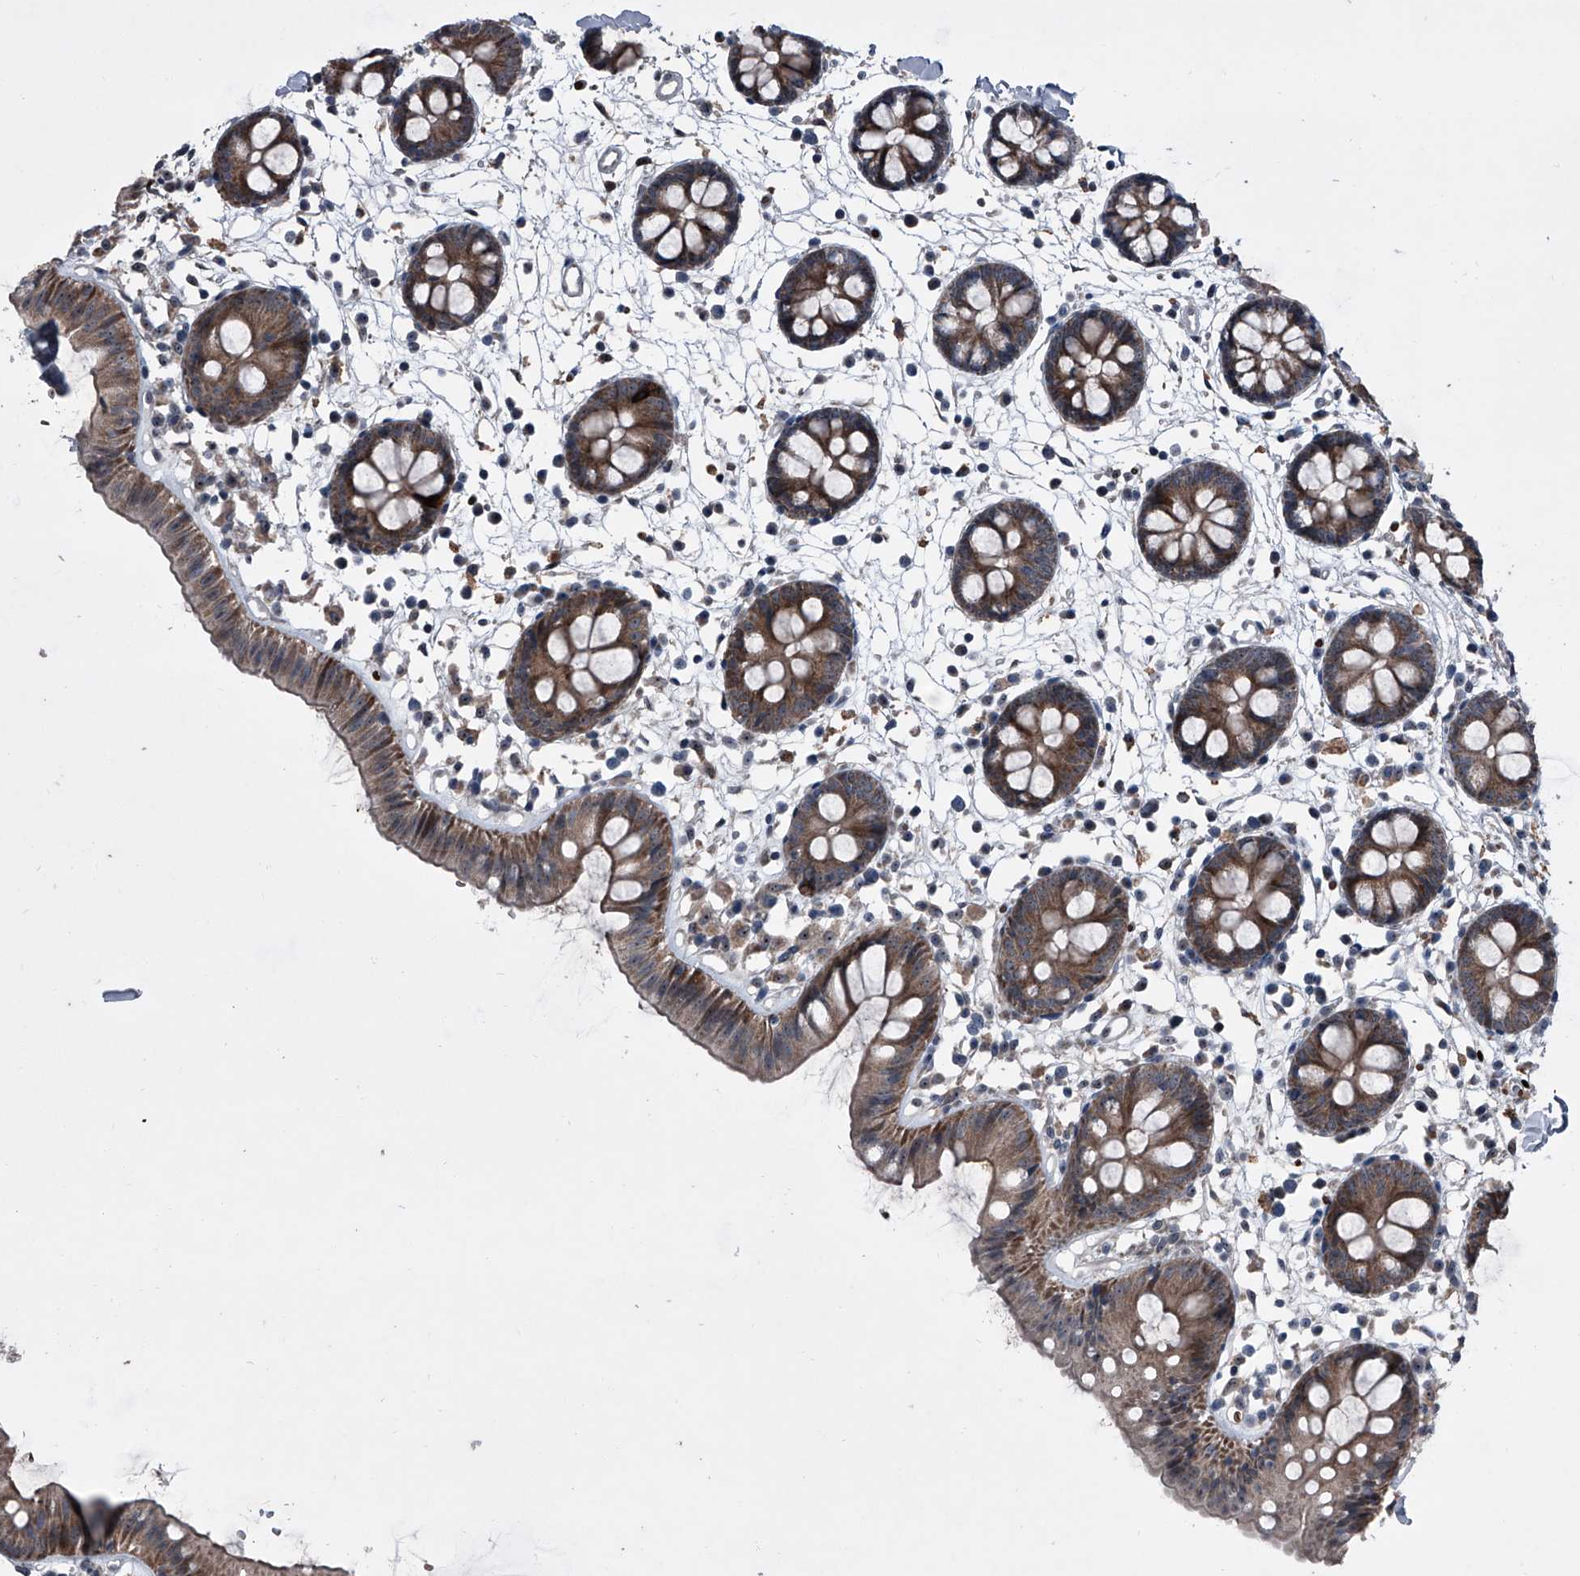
{"staining": {"intensity": "negative", "quantity": "none", "location": "none"}, "tissue": "colon", "cell_type": "Endothelial cells", "image_type": "normal", "snomed": [{"axis": "morphology", "description": "Normal tissue, NOS"}, {"axis": "topography", "description": "Colon"}], "caption": "Immunohistochemistry photomicrograph of normal colon: human colon stained with DAB exhibits no significant protein positivity in endothelial cells.", "gene": "CEP85L", "patient": {"sex": "male", "age": 56}}